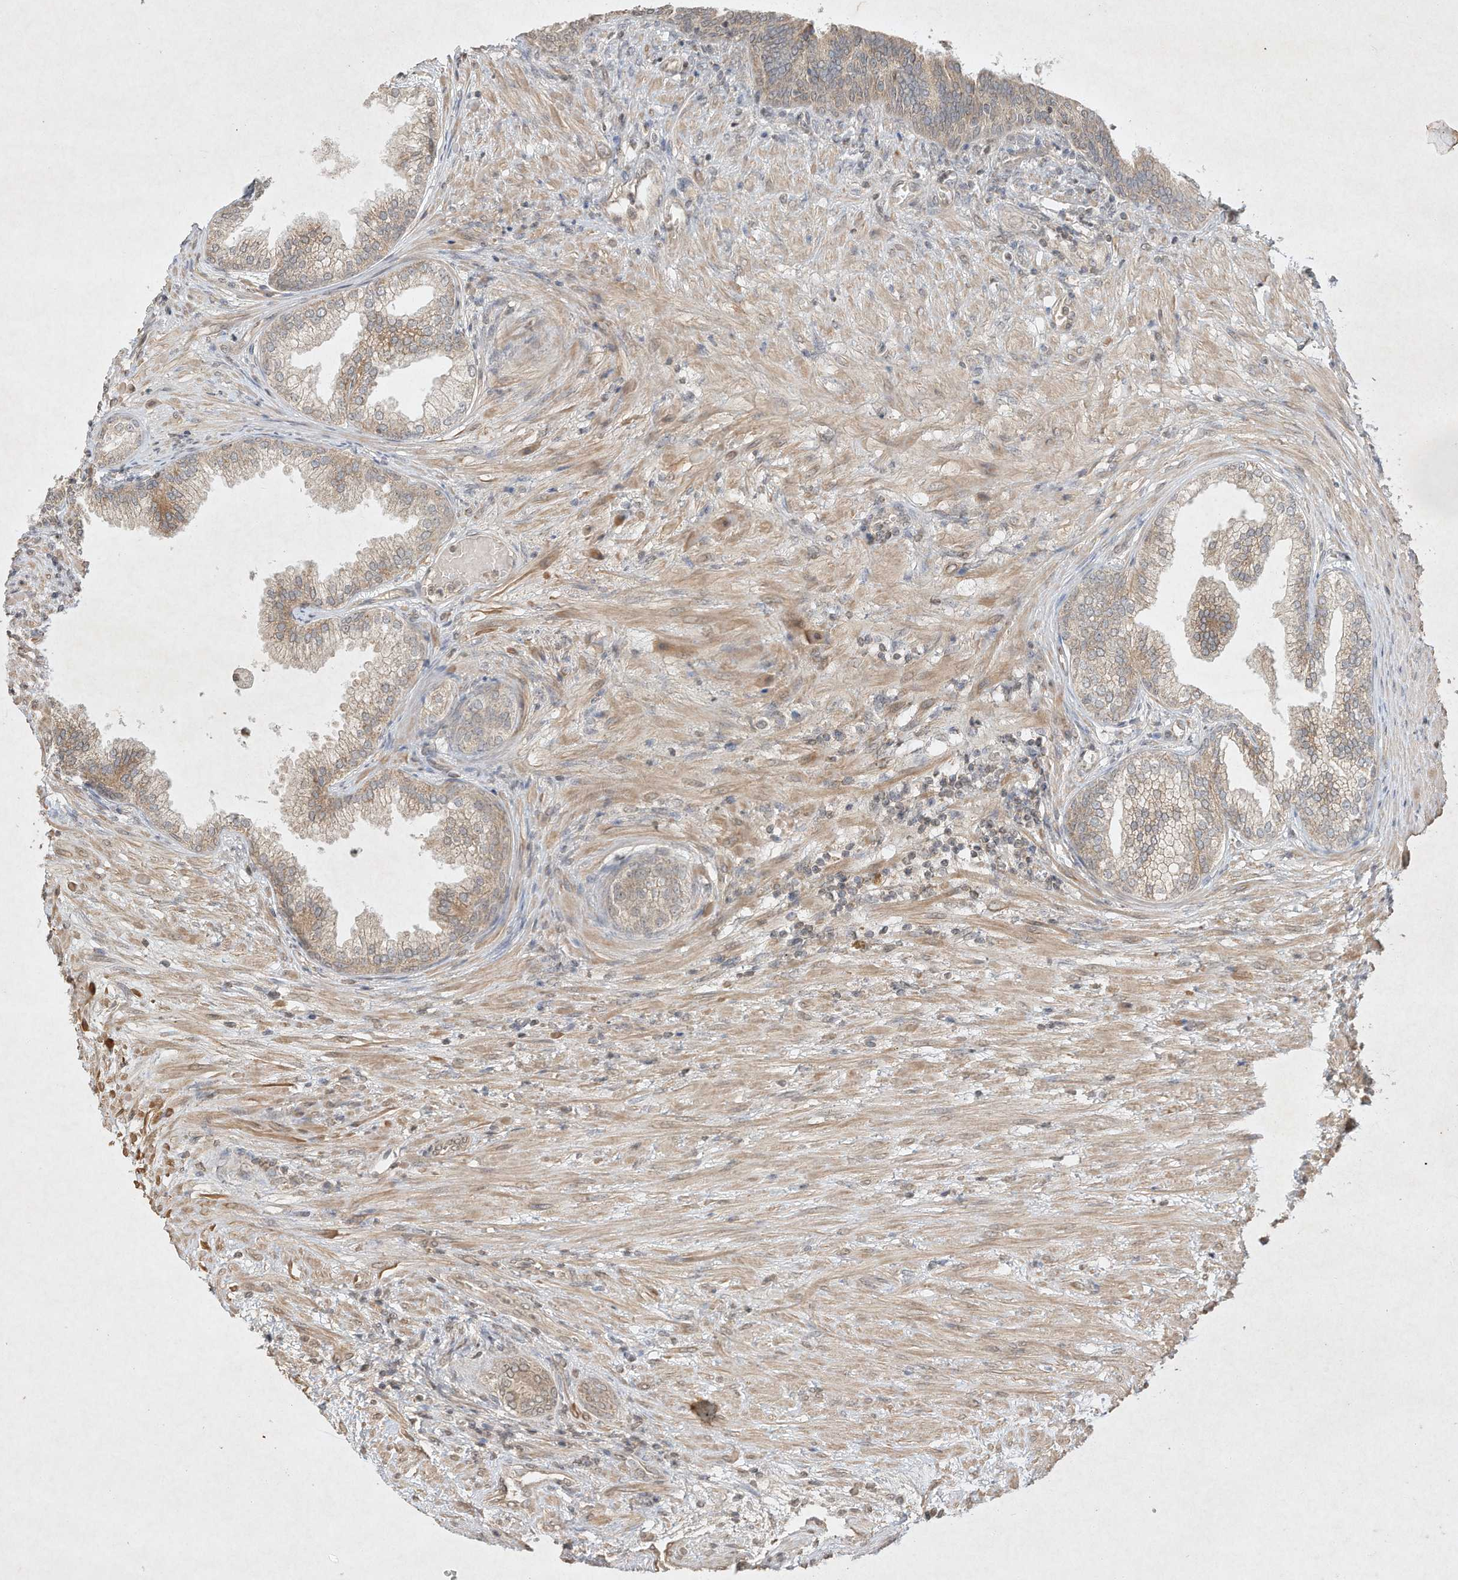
{"staining": {"intensity": "weak", "quantity": ">75%", "location": "cytoplasmic/membranous"}, "tissue": "prostate", "cell_type": "Glandular cells", "image_type": "normal", "snomed": [{"axis": "morphology", "description": "Normal tissue, NOS"}, {"axis": "topography", "description": "Prostate"}], "caption": "Immunohistochemistry image of normal prostate: human prostate stained using immunohistochemistry shows low levels of weak protein expression localized specifically in the cytoplasmic/membranous of glandular cells, appearing as a cytoplasmic/membranous brown color.", "gene": "BTRC", "patient": {"sex": "male", "age": 76}}